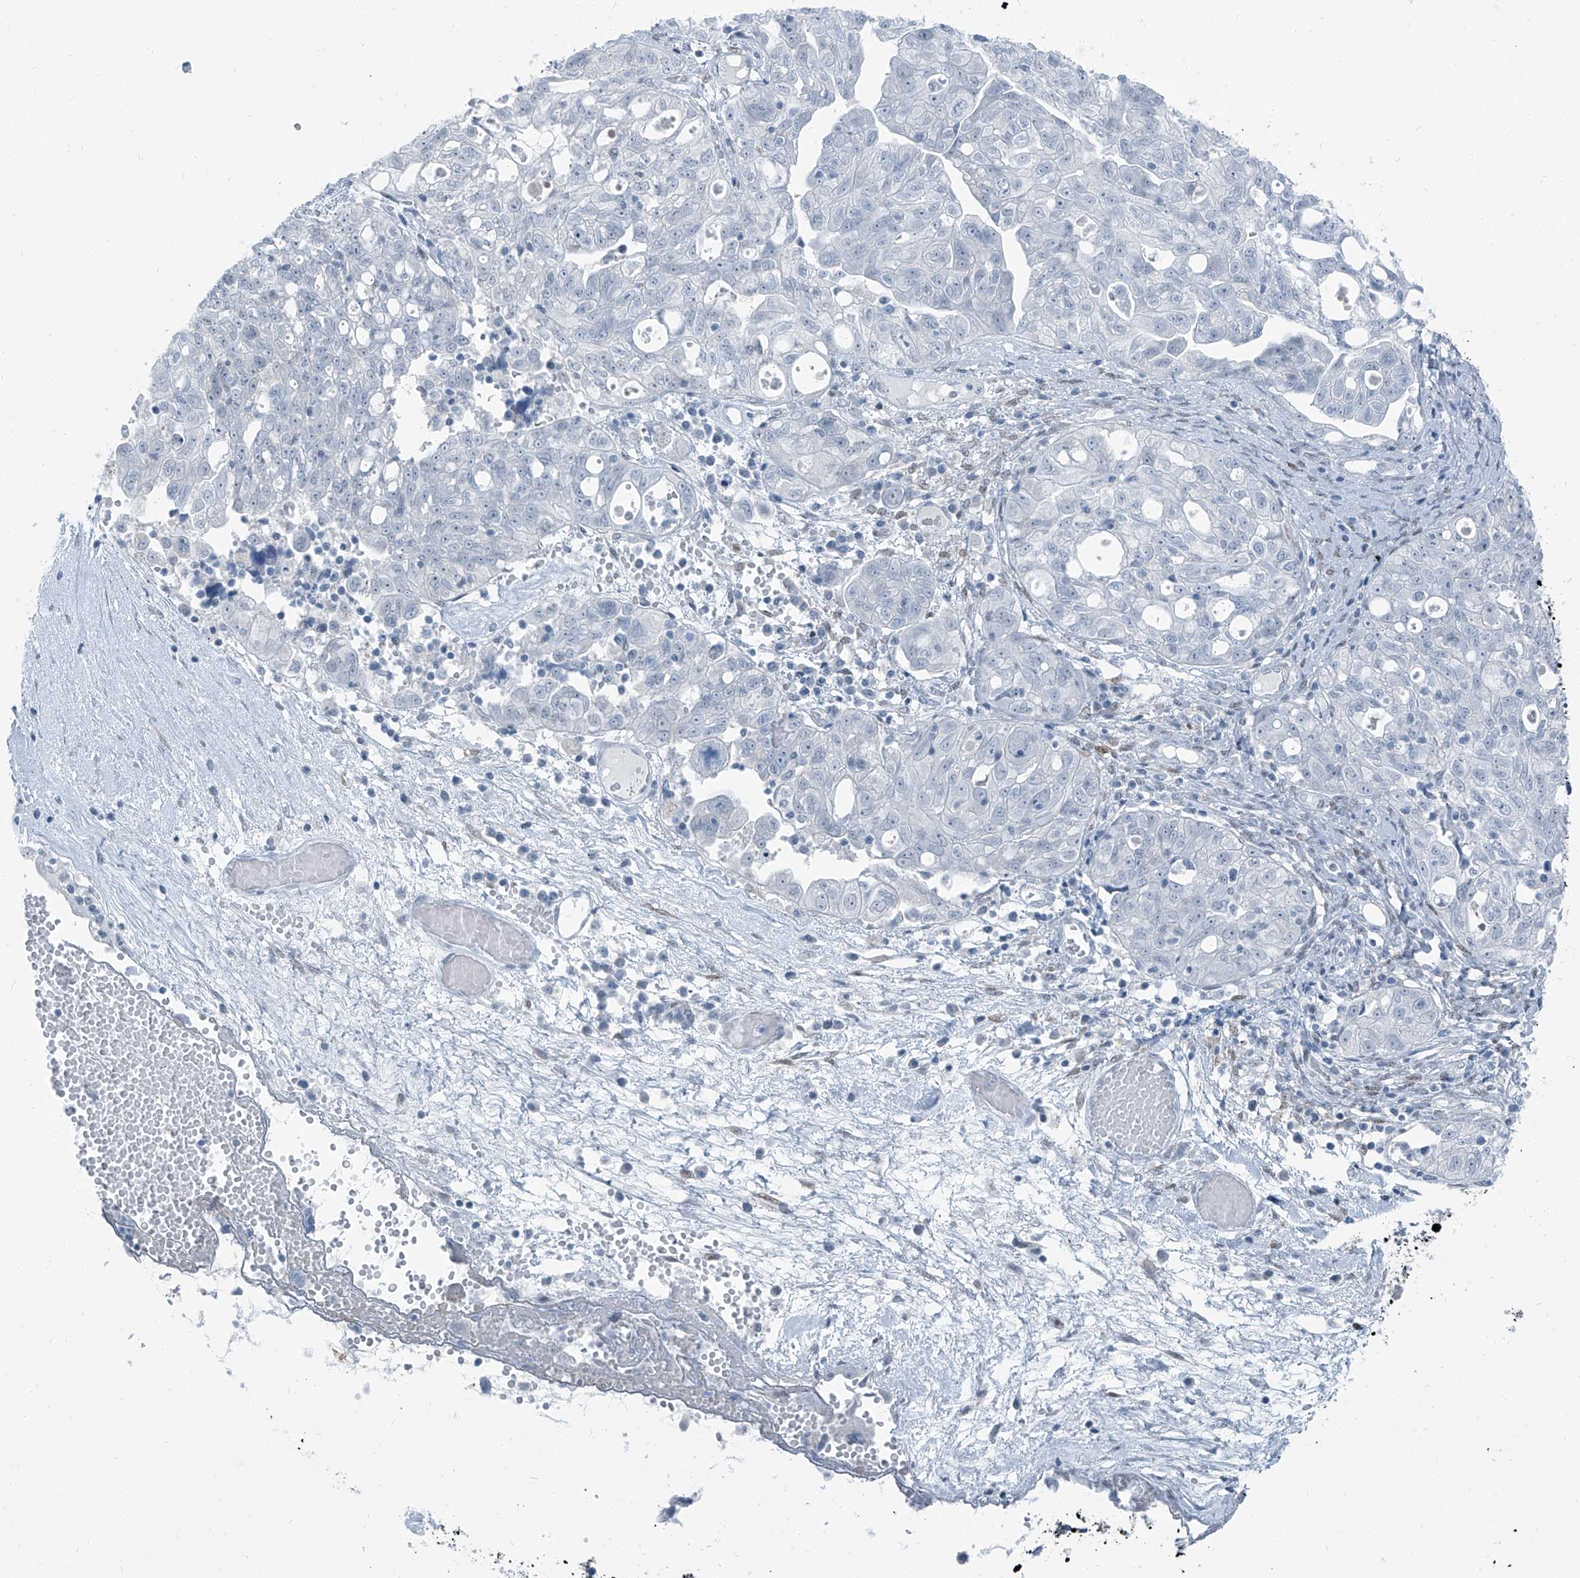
{"staining": {"intensity": "negative", "quantity": "none", "location": "none"}, "tissue": "ovarian cancer", "cell_type": "Tumor cells", "image_type": "cancer", "snomed": [{"axis": "morphology", "description": "Carcinoma, NOS"}, {"axis": "morphology", "description": "Cystadenocarcinoma, serous, NOS"}, {"axis": "topography", "description": "Ovary"}], "caption": "The photomicrograph demonstrates no significant expression in tumor cells of carcinoma (ovarian).", "gene": "RGN", "patient": {"sex": "female", "age": 69}}